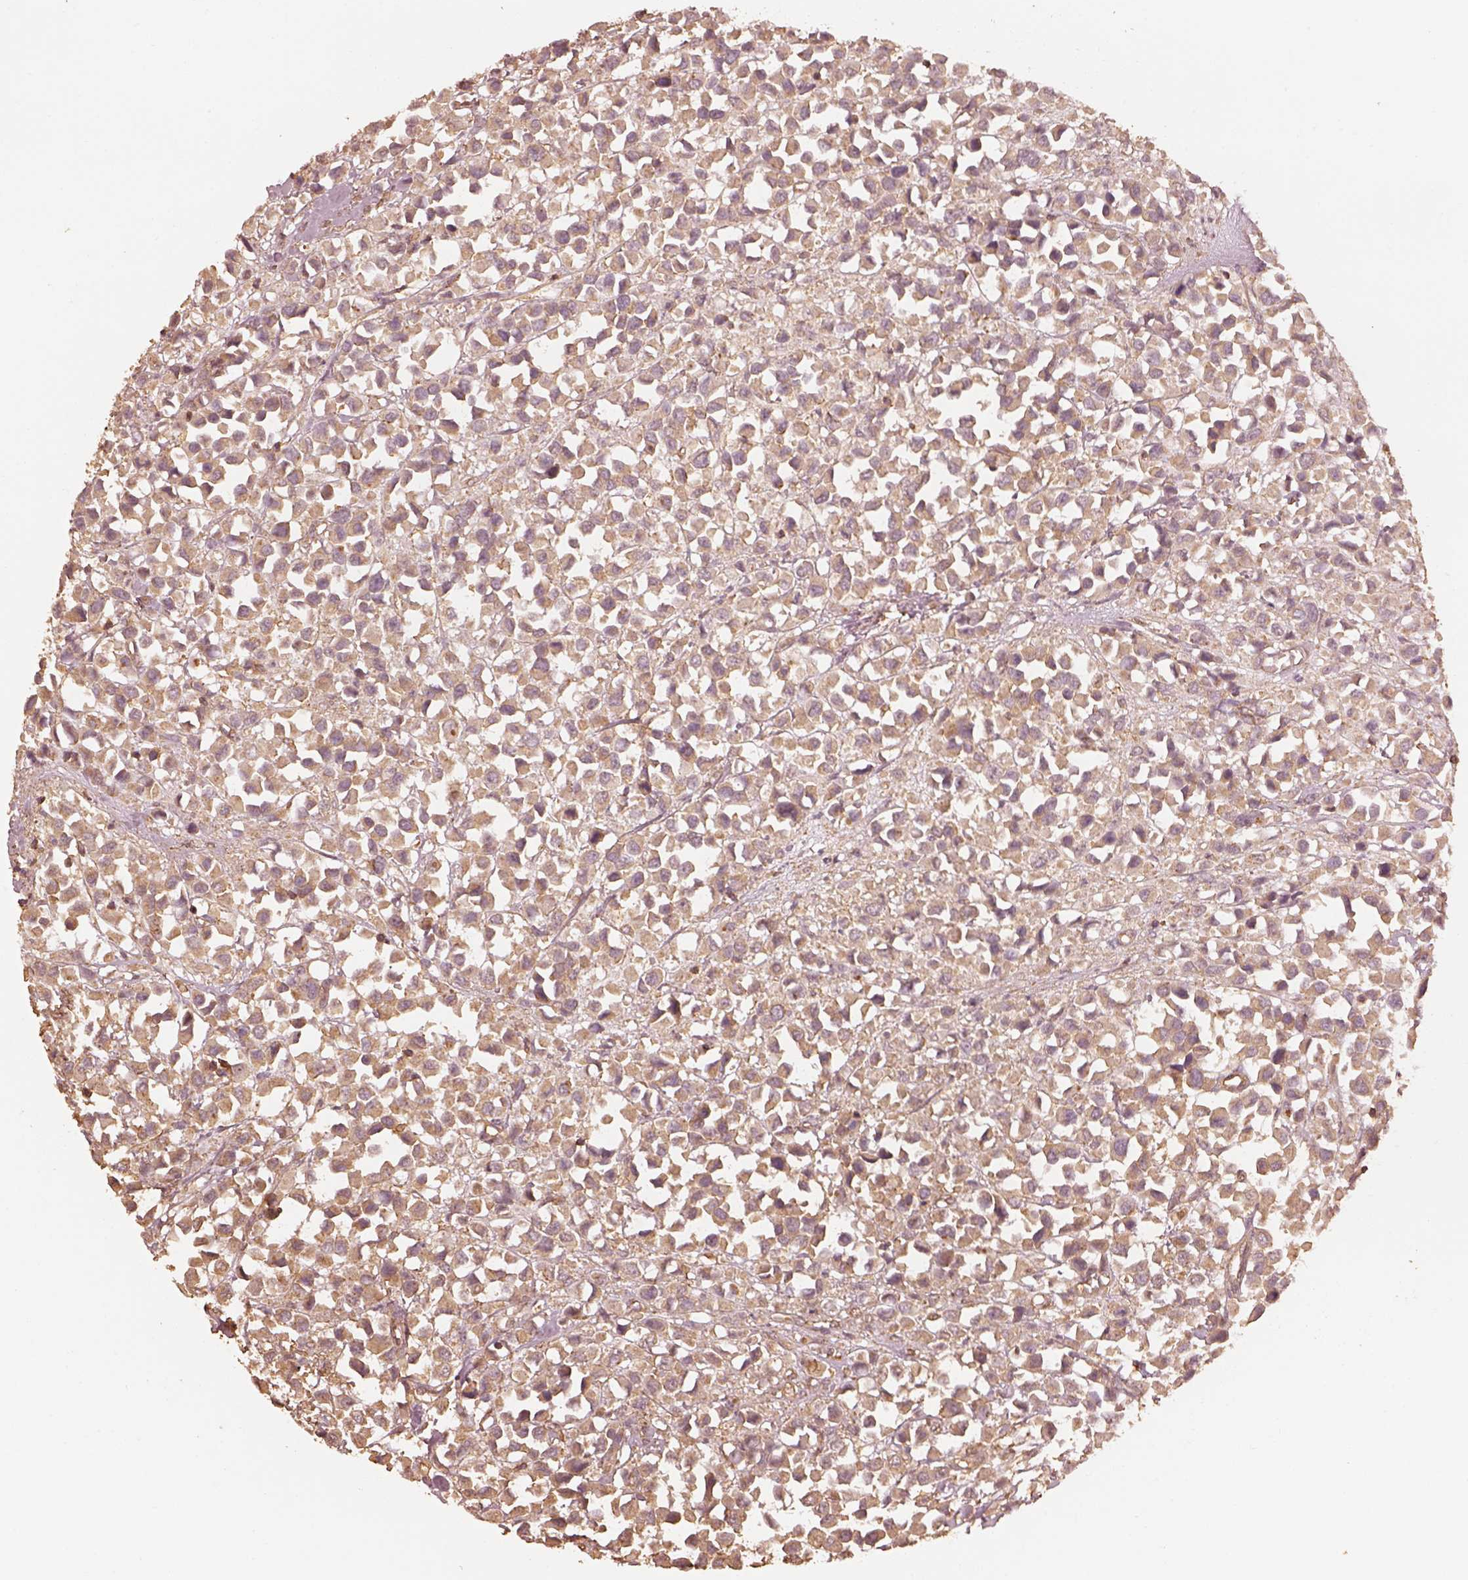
{"staining": {"intensity": "moderate", "quantity": ">75%", "location": "cytoplasmic/membranous"}, "tissue": "breast cancer", "cell_type": "Tumor cells", "image_type": "cancer", "snomed": [{"axis": "morphology", "description": "Duct carcinoma"}, {"axis": "topography", "description": "Breast"}], "caption": "Breast invasive ductal carcinoma stained for a protein (brown) demonstrates moderate cytoplasmic/membranous positive positivity in approximately >75% of tumor cells.", "gene": "WDR7", "patient": {"sex": "female", "age": 61}}